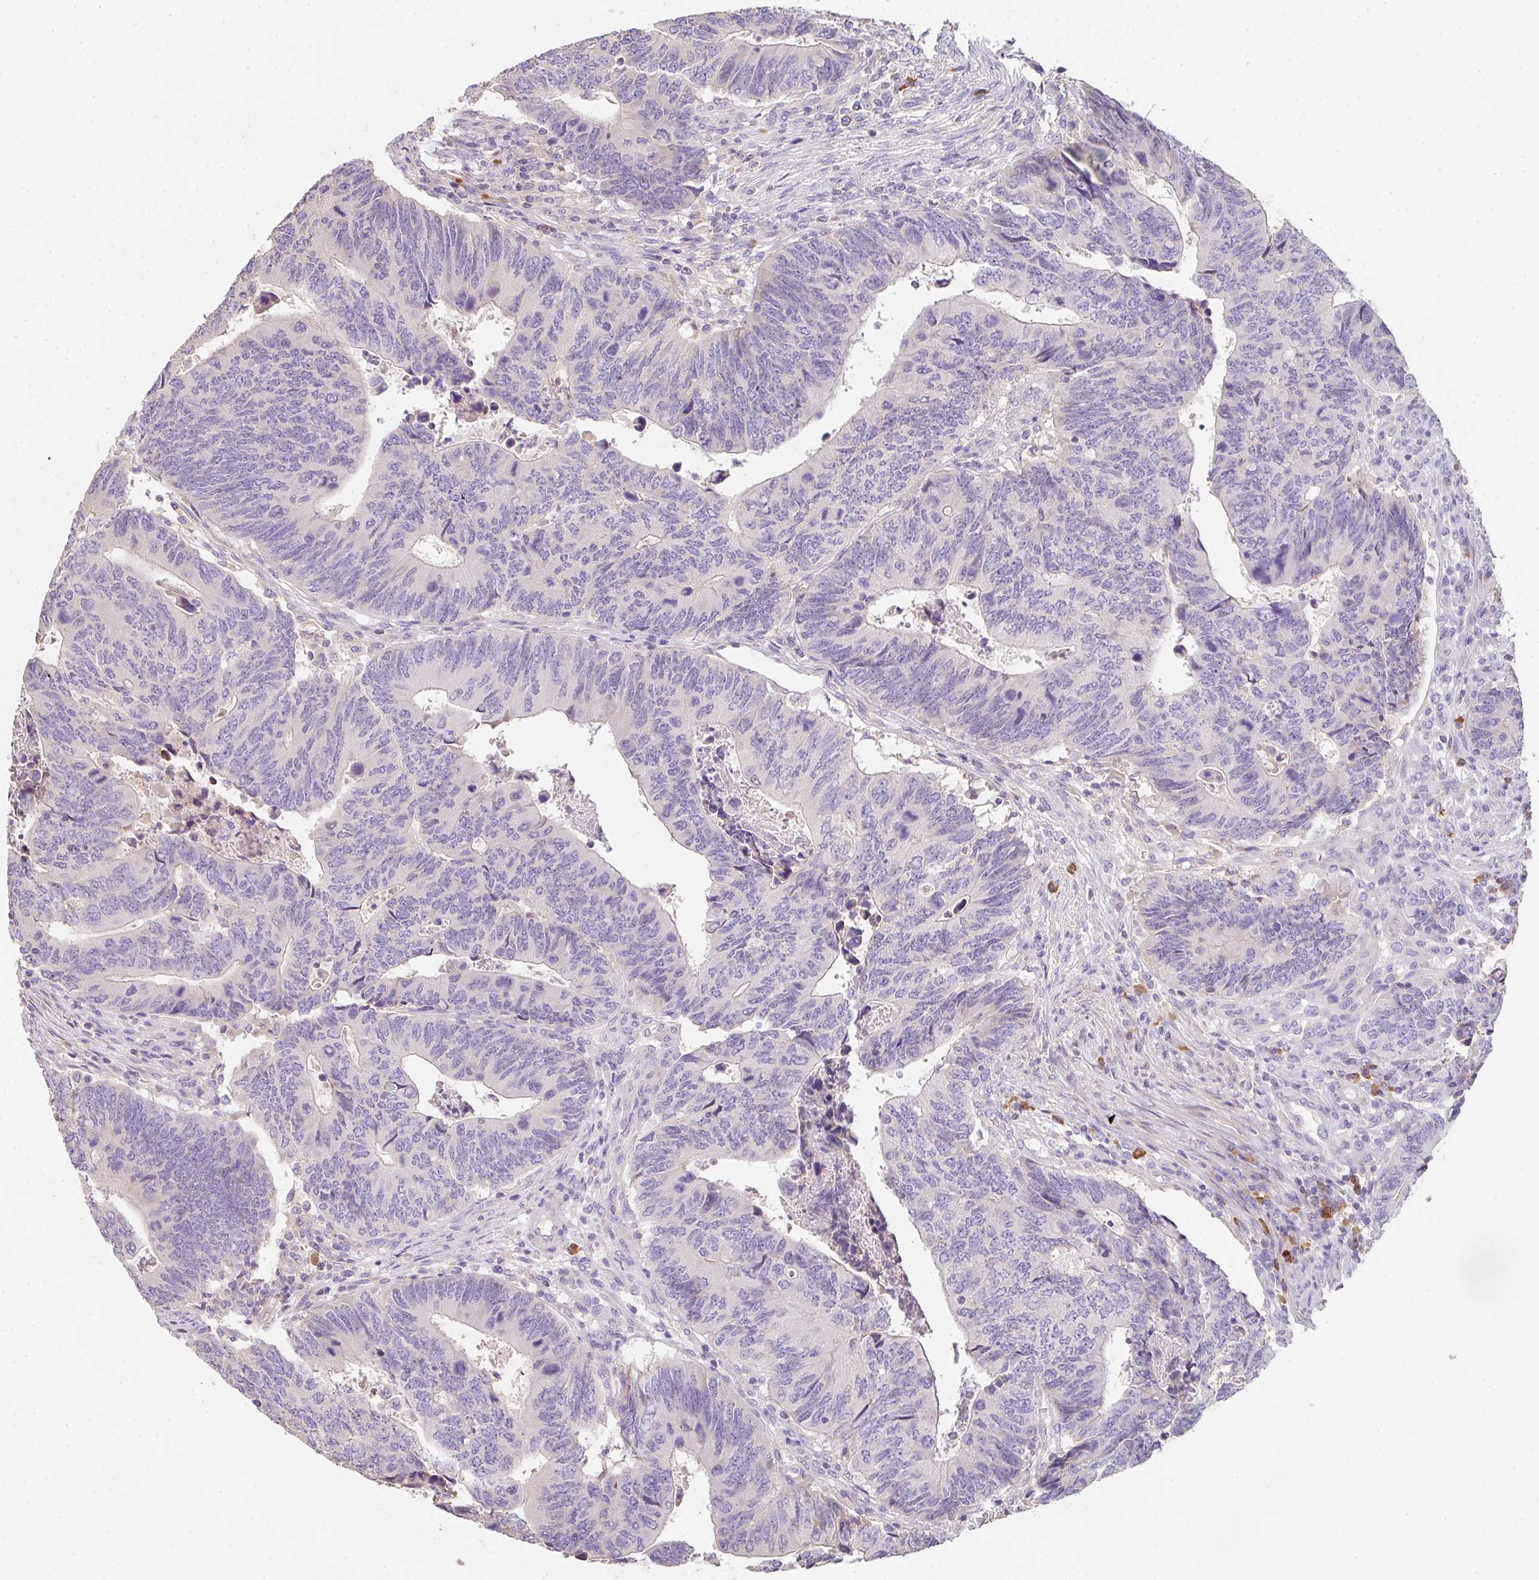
{"staining": {"intensity": "negative", "quantity": "none", "location": "none"}, "tissue": "colorectal cancer", "cell_type": "Tumor cells", "image_type": "cancer", "snomed": [{"axis": "morphology", "description": "Adenocarcinoma, NOS"}, {"axis": "topography", "description": "Colon"}], "caption": "IHC of human colorectal cancer (adenocarcinoma) shows no staining in tumor cells.", "gene": "ZNF215", "patient": {"sex": "male", "age": 87}}